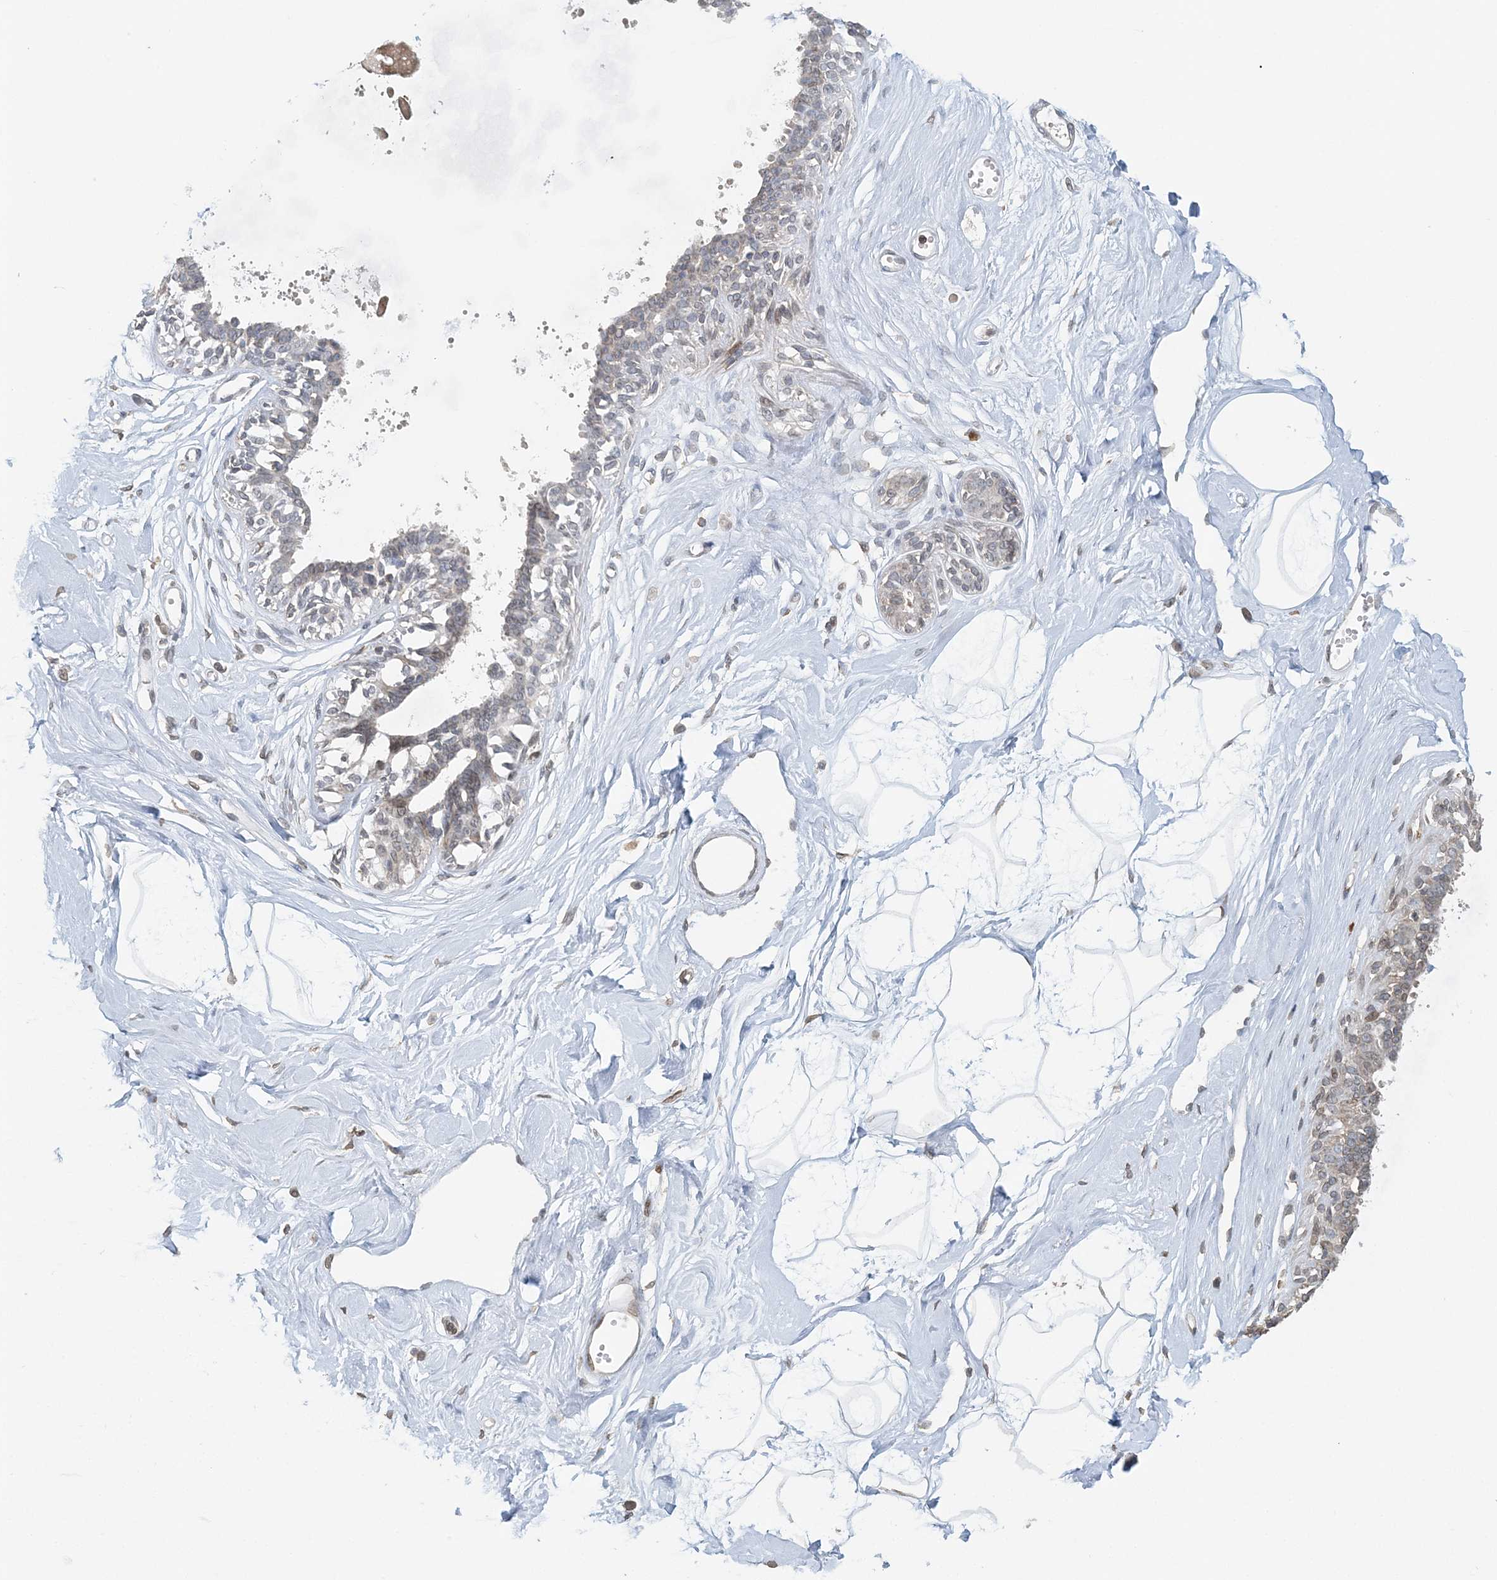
{"staining": {"intensity": "negative", "quantity": "none", "location": "none"}, "tissue": "breast", "cell_type": "Adipocytes", "image_type": "normal", "snomed": [{"axis": "morphology", "description": "Normal tissue, NOS"}, {"axis": "topography", "description": "Breast"}], "caption": "An image of breast stained for a protein demonstrates no brown staining in adipocytes. (Brightfield microscopy of DAB immunohistochemistry at high magnification).", "gene": "FAM110A", "patient": {"sex": "female", "age": 45}}